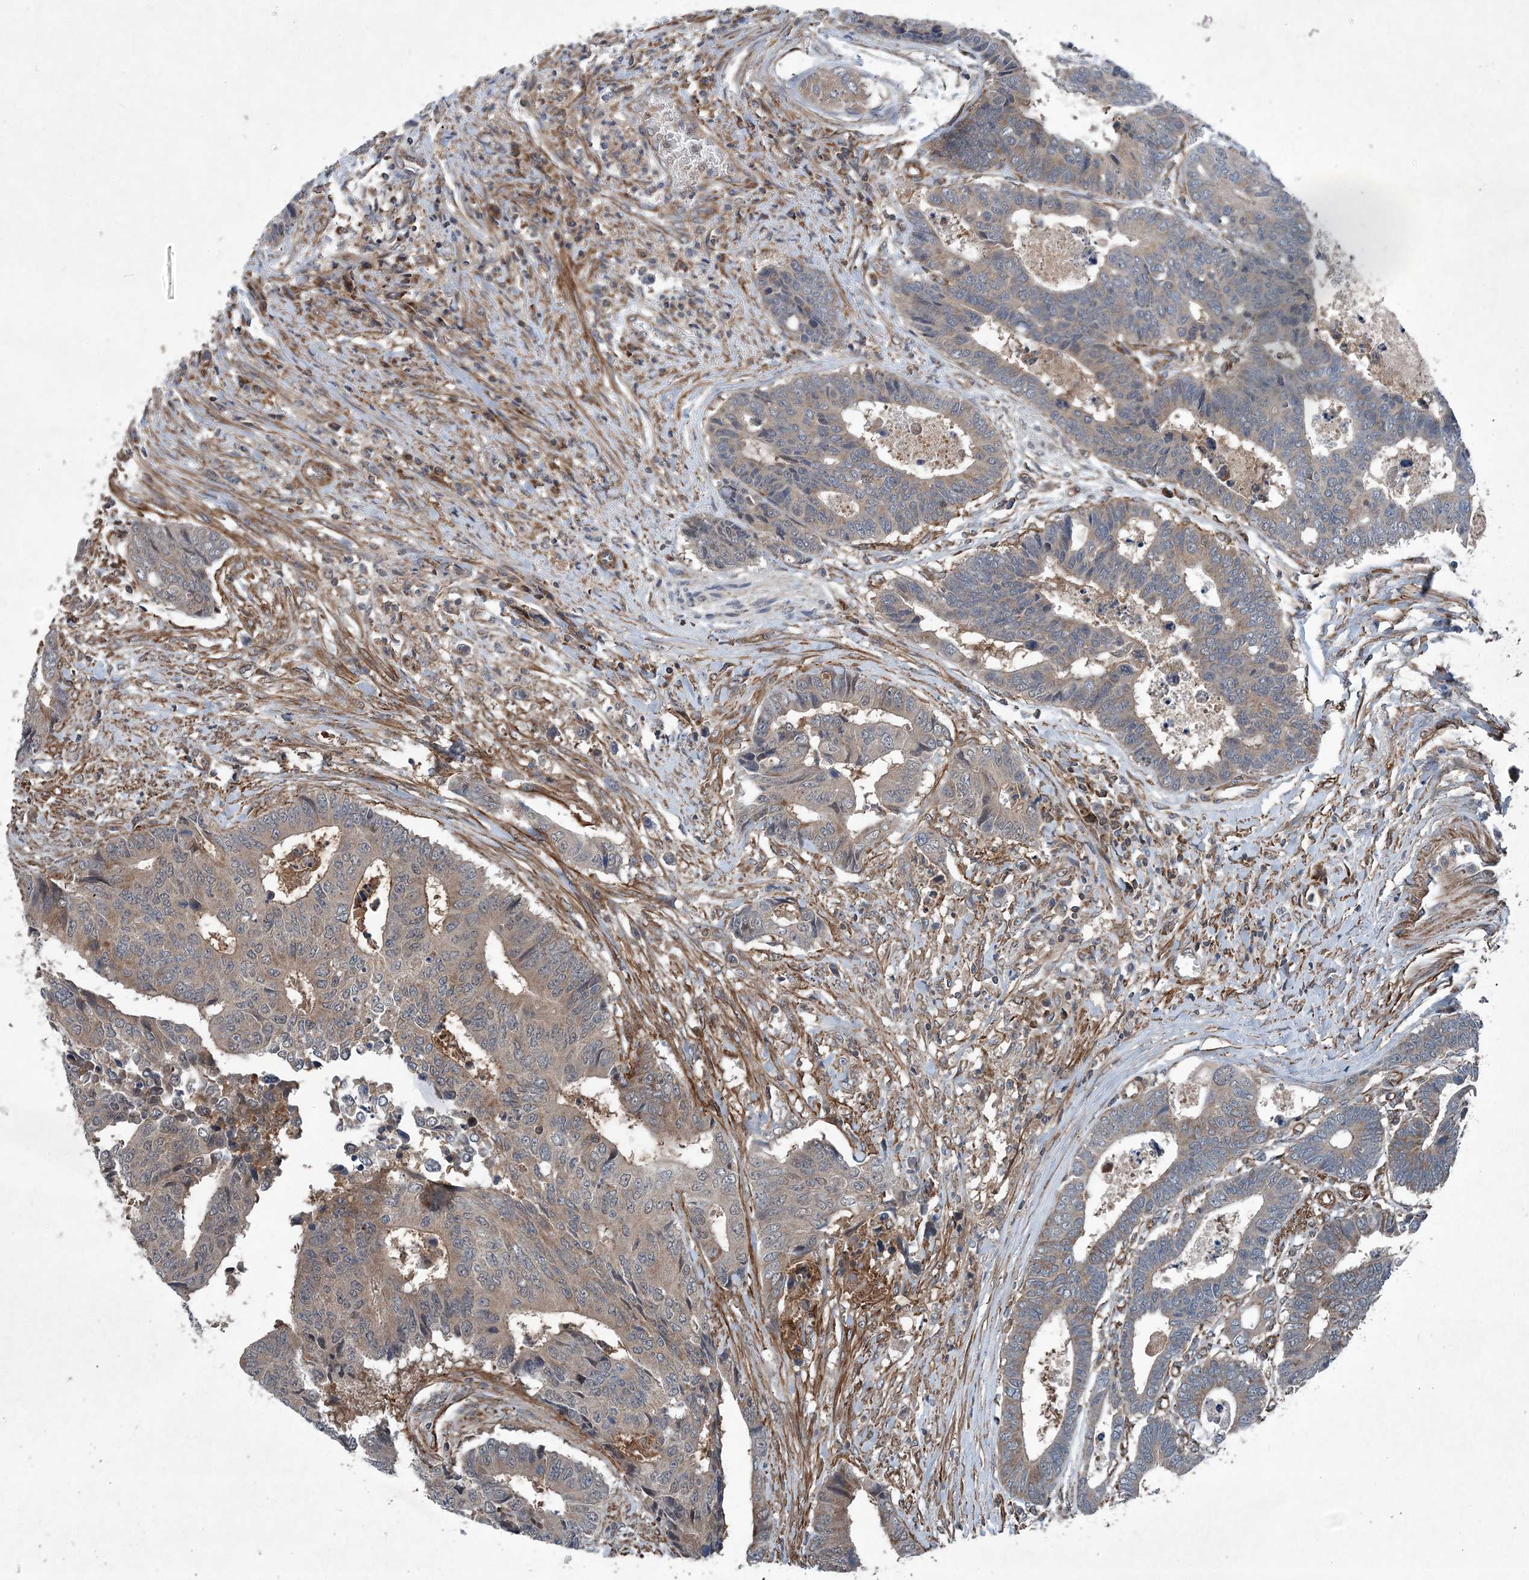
{"staining": {"intensity": "weak", "quantity": "25%-75%", "location": "cytoplasmic/membranous"}, "tissue": "colorectal cancer", "cell_type": "Tumor cells", "image_type": "cancer", "snomed": [{"axis": "morphology", "description": "Adenocarcinoma, NOS"}, {"axis": "topography", "description": "Rectum"}], "caption": "Immunohistochemical staining of colorectal cancer (adenocarcinoma) demonstrates low levels of weak cytoplasmic/membranous protein expression in about 25%-75% of tumor cells.", "gene": "NDUFA2", "patient": {"sex": "male", "age": 84}}